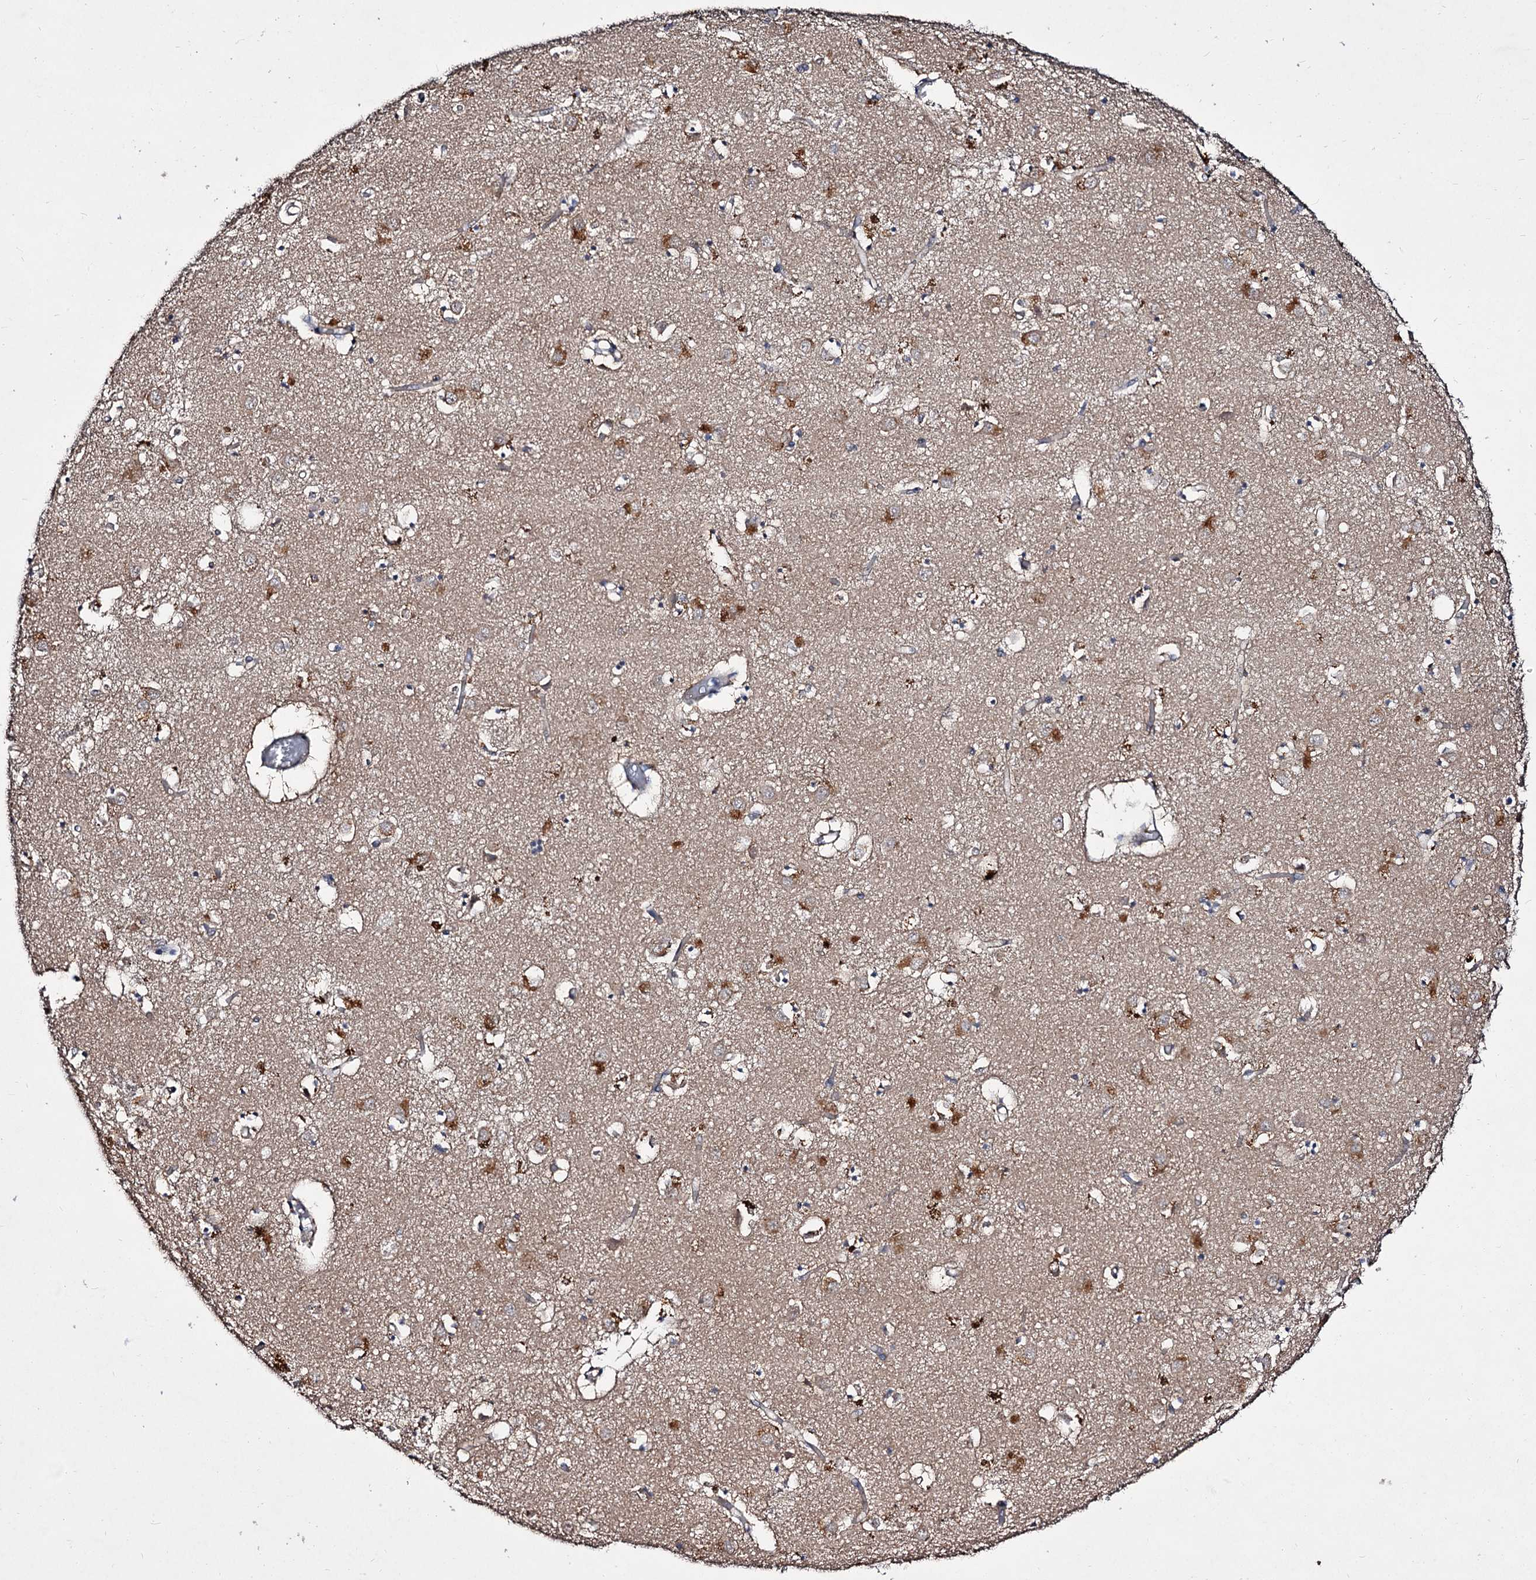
{"staining": {"intensity": "moderate", "quantity": "<25%", "location": "cytoplasmic/membranous"}, "tissue": "caudate", "cell_type": "Glial cells", "image_type": "normal", "snomed": [{"axis": "morphology", "description": "Normal tissue, NOS"}, {"axis": "topography", "description": "Lateral ventricle wall"}], "caption": "IHC staining of normal caudate, which displays low levels of moderate cytoplasmic/membranous expression in approximately <25% of glial cells indicating moderate cytoplasmic/membranous protein staining. The staining was performed using DAB (brown) for protein detection and nuclei were counterstained in hematoxylin (blue).", "gene": "ACTR6", "patient": {"sex": "male", "age": 70}}